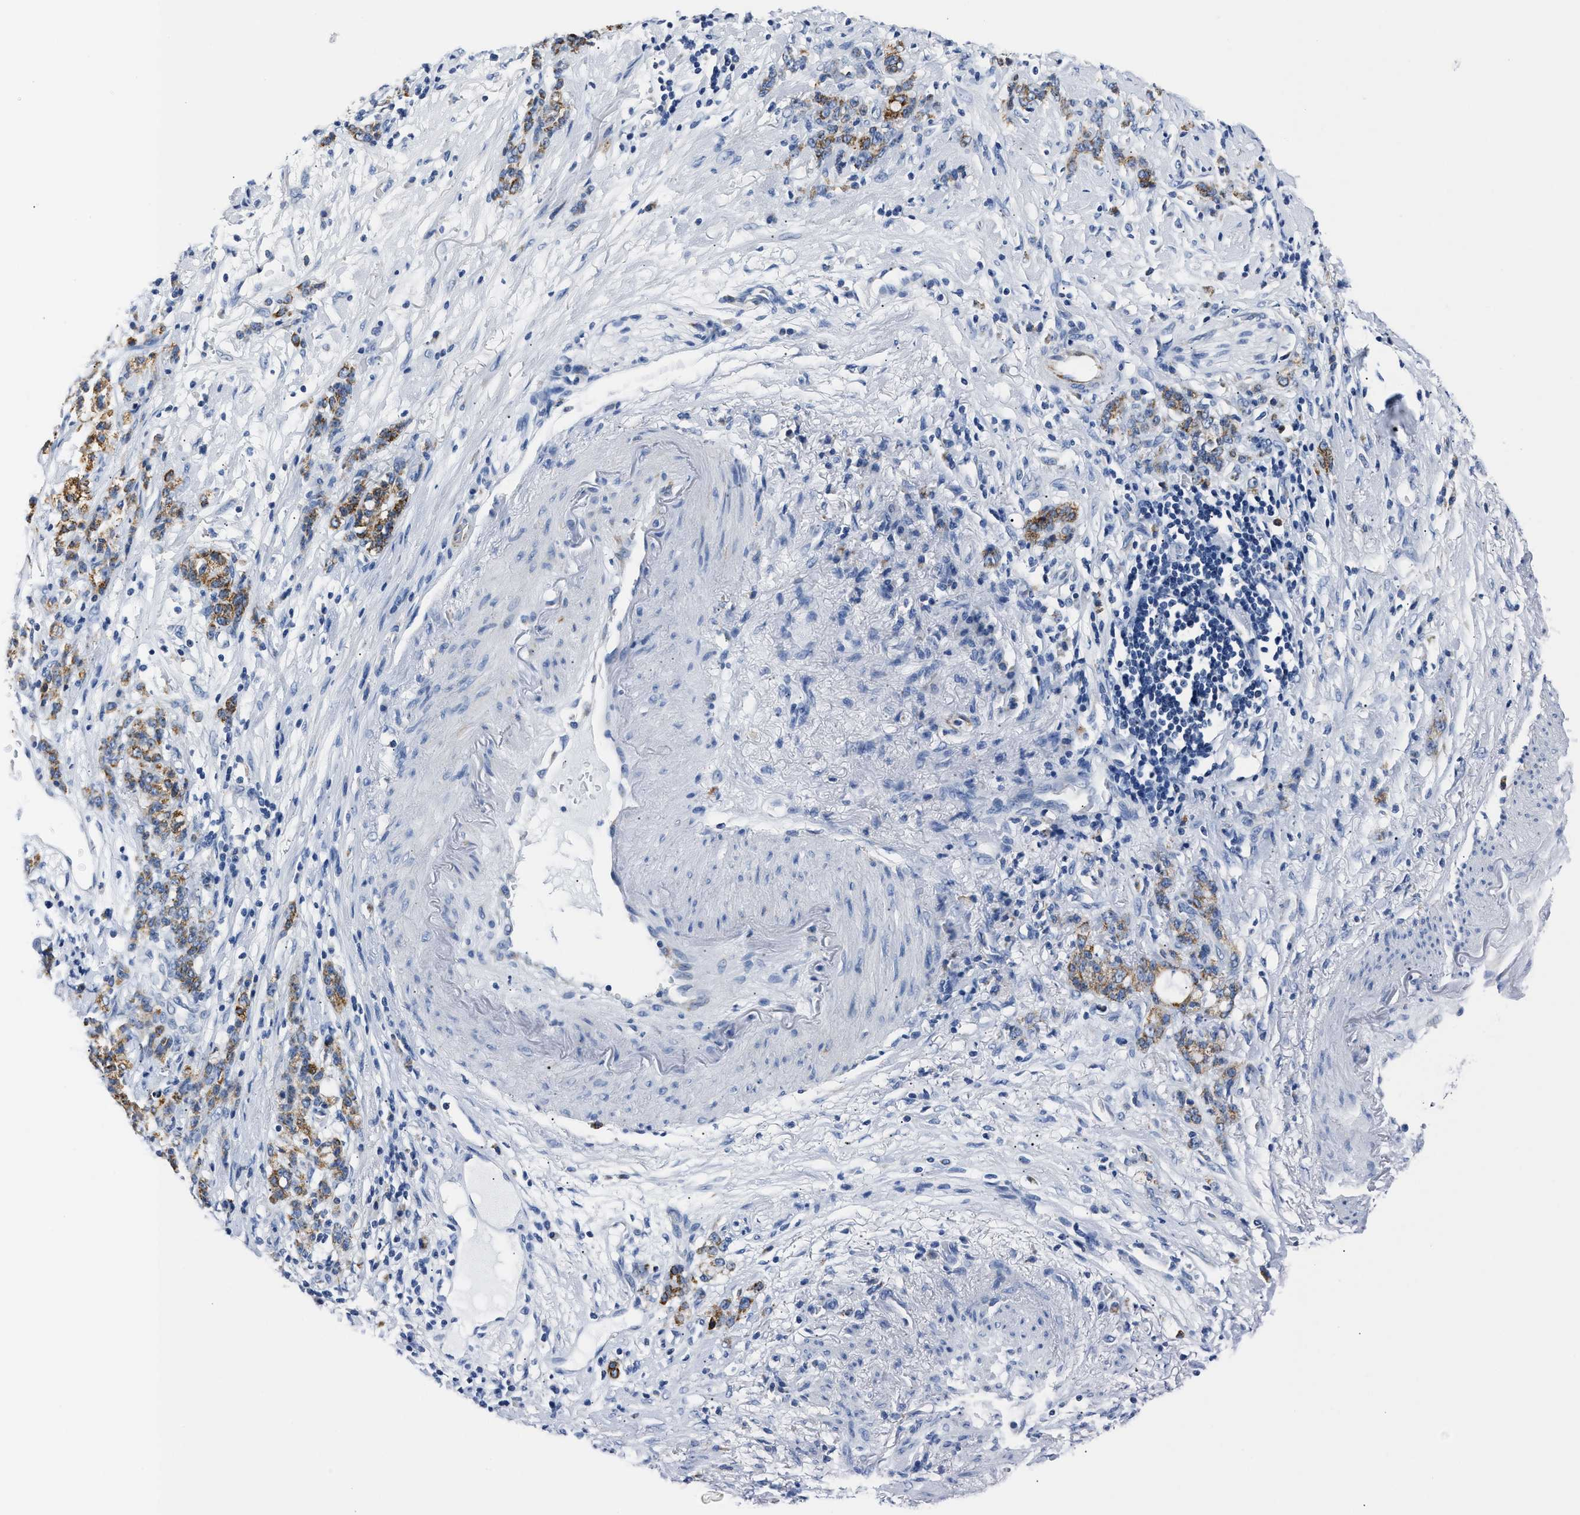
{"staining": {"intensity": "moderate", "quantity": ">75%", "location": "cytoplasmic/membranous"}, "tissue": "stomach cancer", "cell_type": "Tumor cells", "image_type": "cancer", "snomed": [{"axis": "morphology", "description": "Adenocarcinoma, NOS"}, {"axis": "topography", "description": "Stomach, lower"}], "caption": "An immunohistochemistry photomicrograph of tumor tissue is shown. Protein staining in brown highlights moderate cytoplasmic/membranous positivity in adenocarcinoma (stomach) within tumor cells. The protein is shown in brown color, while the nuclei are stained blue.", "gene": "AMACR", "patient": {"sex": "male", "age": 88}}